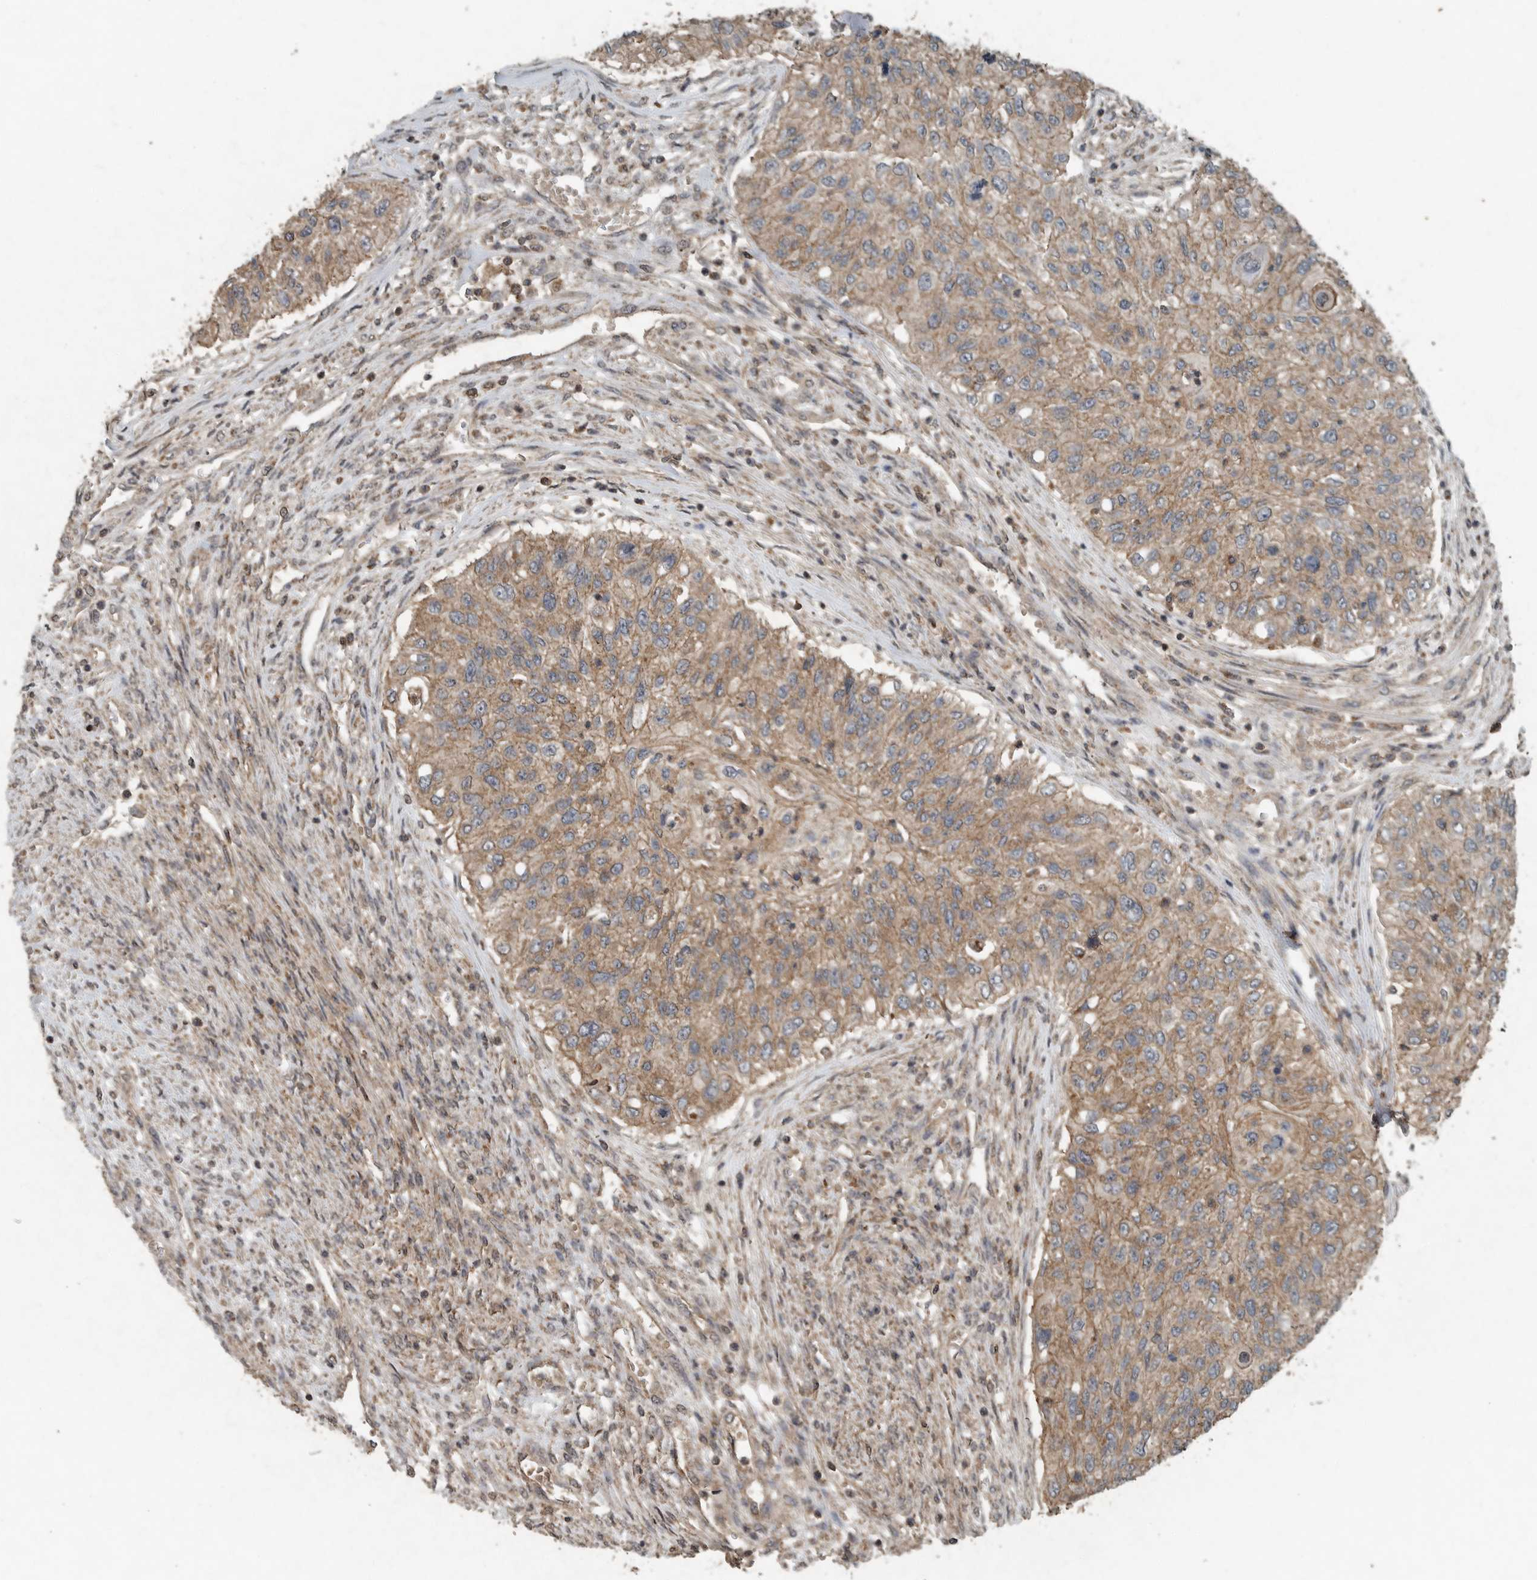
{"staining": {"intensity": "moderate", "quantity": ">75%", "location": "cytoplasmic/membranous"}, "tissue": "urothelial cancer", "cell_type": "Tumor cells", "image_type": "cancer", "snomed": [{"axis": "morphology", "description": "Urothelial carcinoma, High grade"}, {"axis": "topography", "description": "Urinary bladder"}], "caption": "This histopathology image shows urothelial cancer stained with IHC to label a protein in brown. The cytoplasmic/membranous of tumor cells show moderate positivity for the protein. Nuclei are counter-stained blue.", "gene": "IL6ST", "patient": {"sex": "female", "age": 60}}